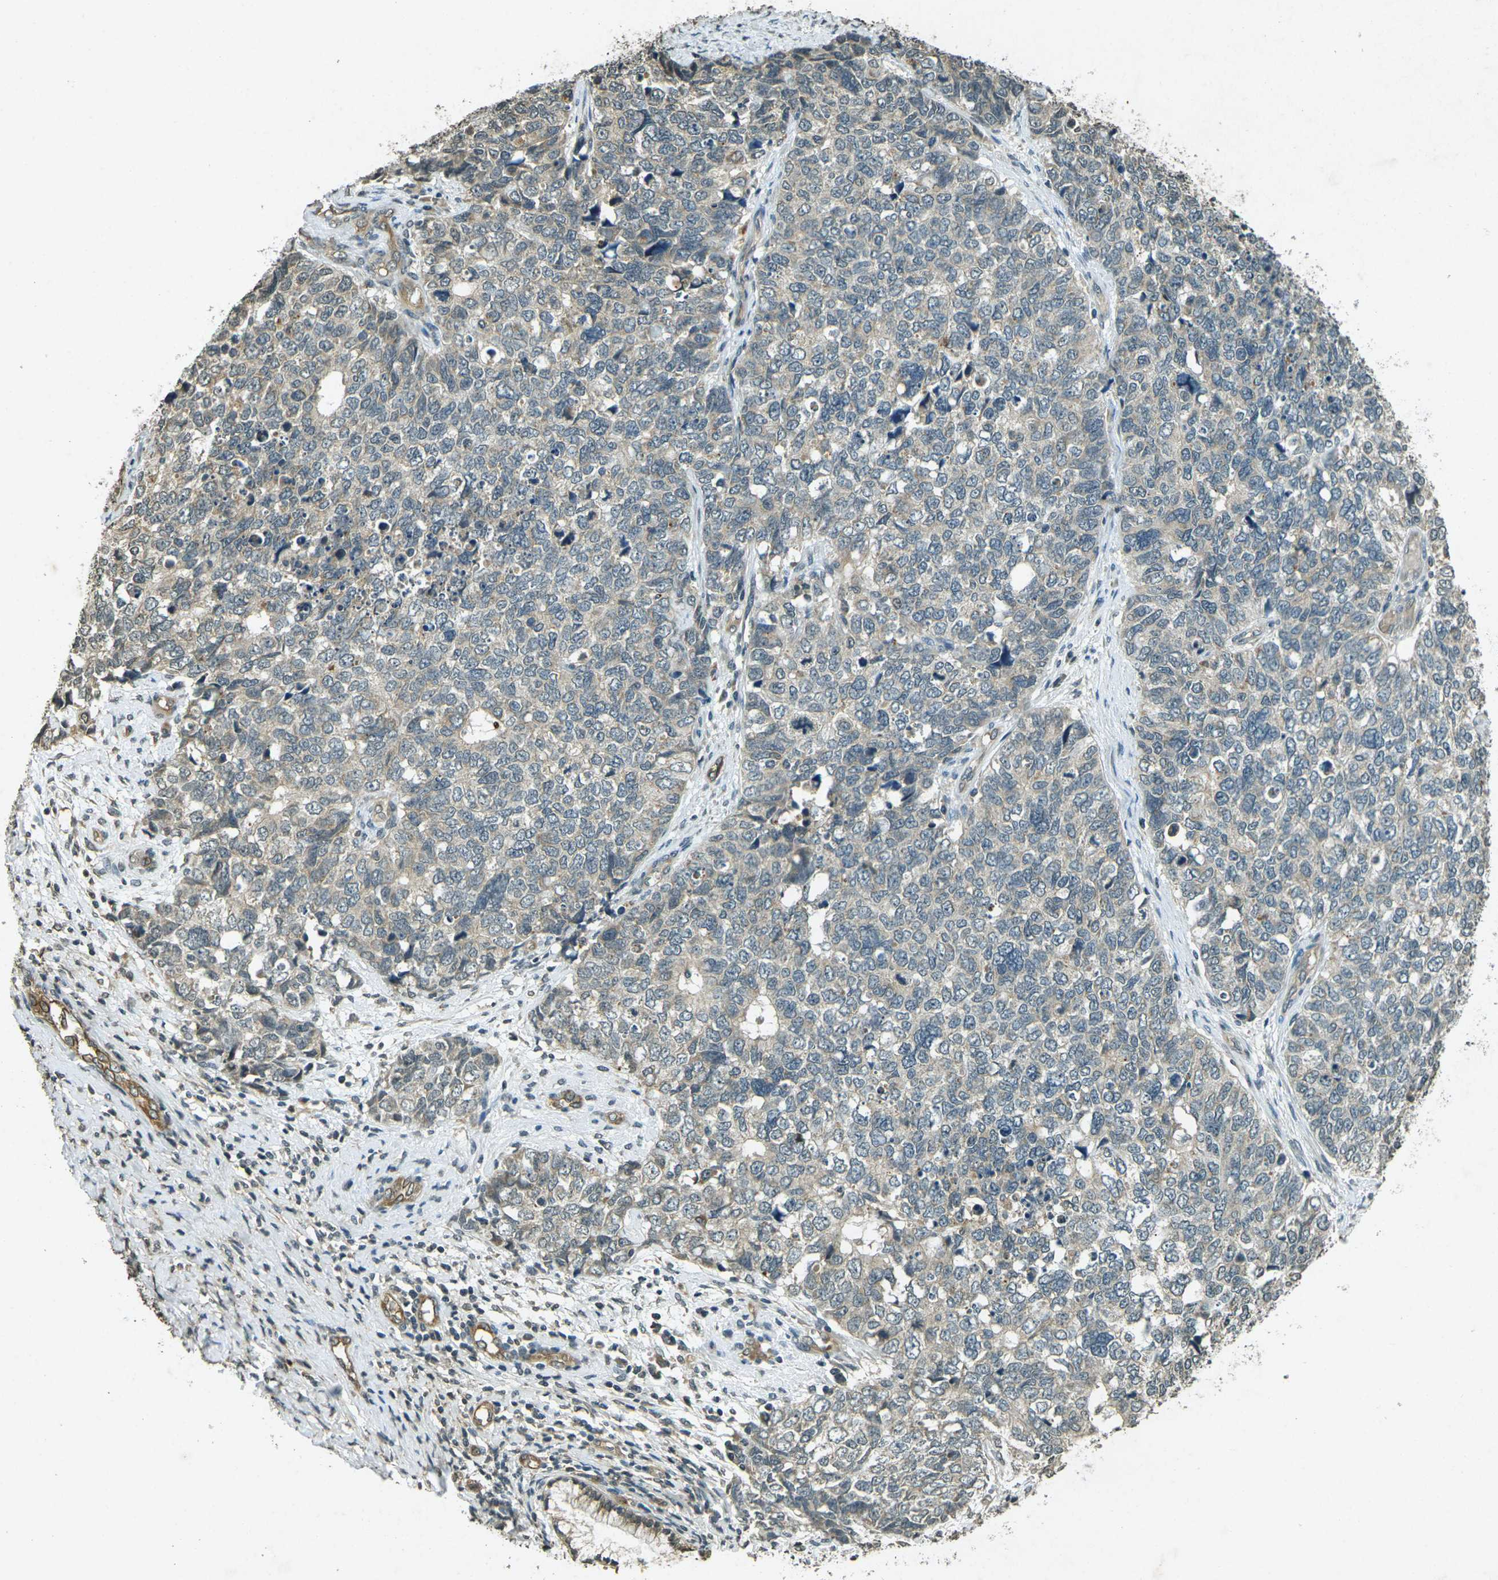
{"staining": {"intensity": "weak", "quantity": "<25%", "location": "cytoplasmic/membranous"}, "tissue": "cervical cancer", "cell_type": "Tumor cells", "image_type": "cancer", "snomed": [{"axis": "morphology", "description": "Squamous cell carcinoma, NOS"}, {"axis": "topography", "description": "Cervix"}], "caption": "Immunohistochemical staining of cervical cancer displays no significant staining in tumor cells.", "gene": "PDE2A", "patient": {"sex": "female", "age": 63}}